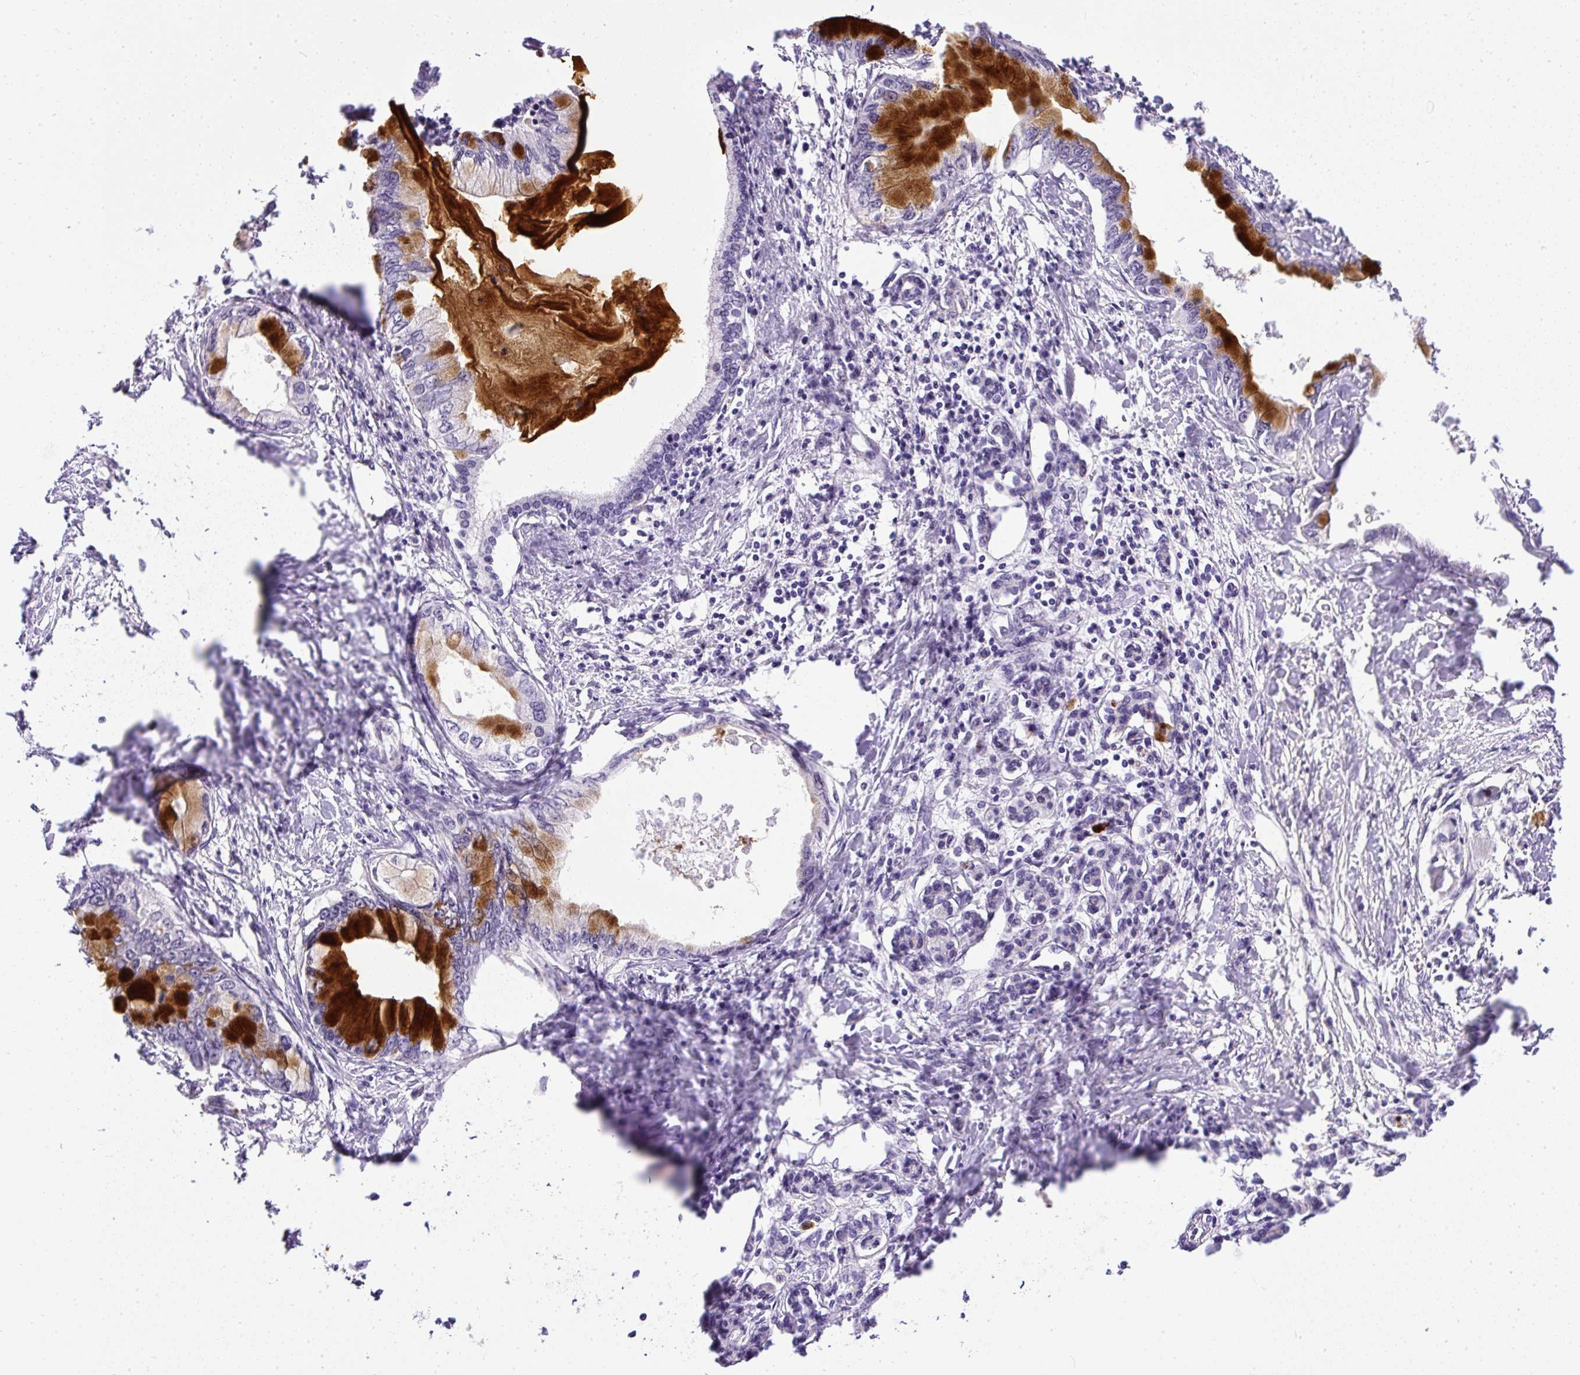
{"staining": {"intensity": "strong", "quantity": "<25%", "location": "cytoplasmic/membranous"}, "tissue": "pancreatic cancer", "cell_type": "Tumor cells", "image_type": "cancer", "snomed": [{"axis": "morphology", "description": "Adenocarcinoma, NOS"}, {"axis": "topography", "description": "Pancreas"}], "caption": "Pancreatic cancer (adenocarcinoma) stained with a brown dye demonstrates strong cytoplasmic/membranous positive staining in about <25% of tumor cells.", "gene": "WNT10B", "patient": {"sex": "male", "age": 48}}